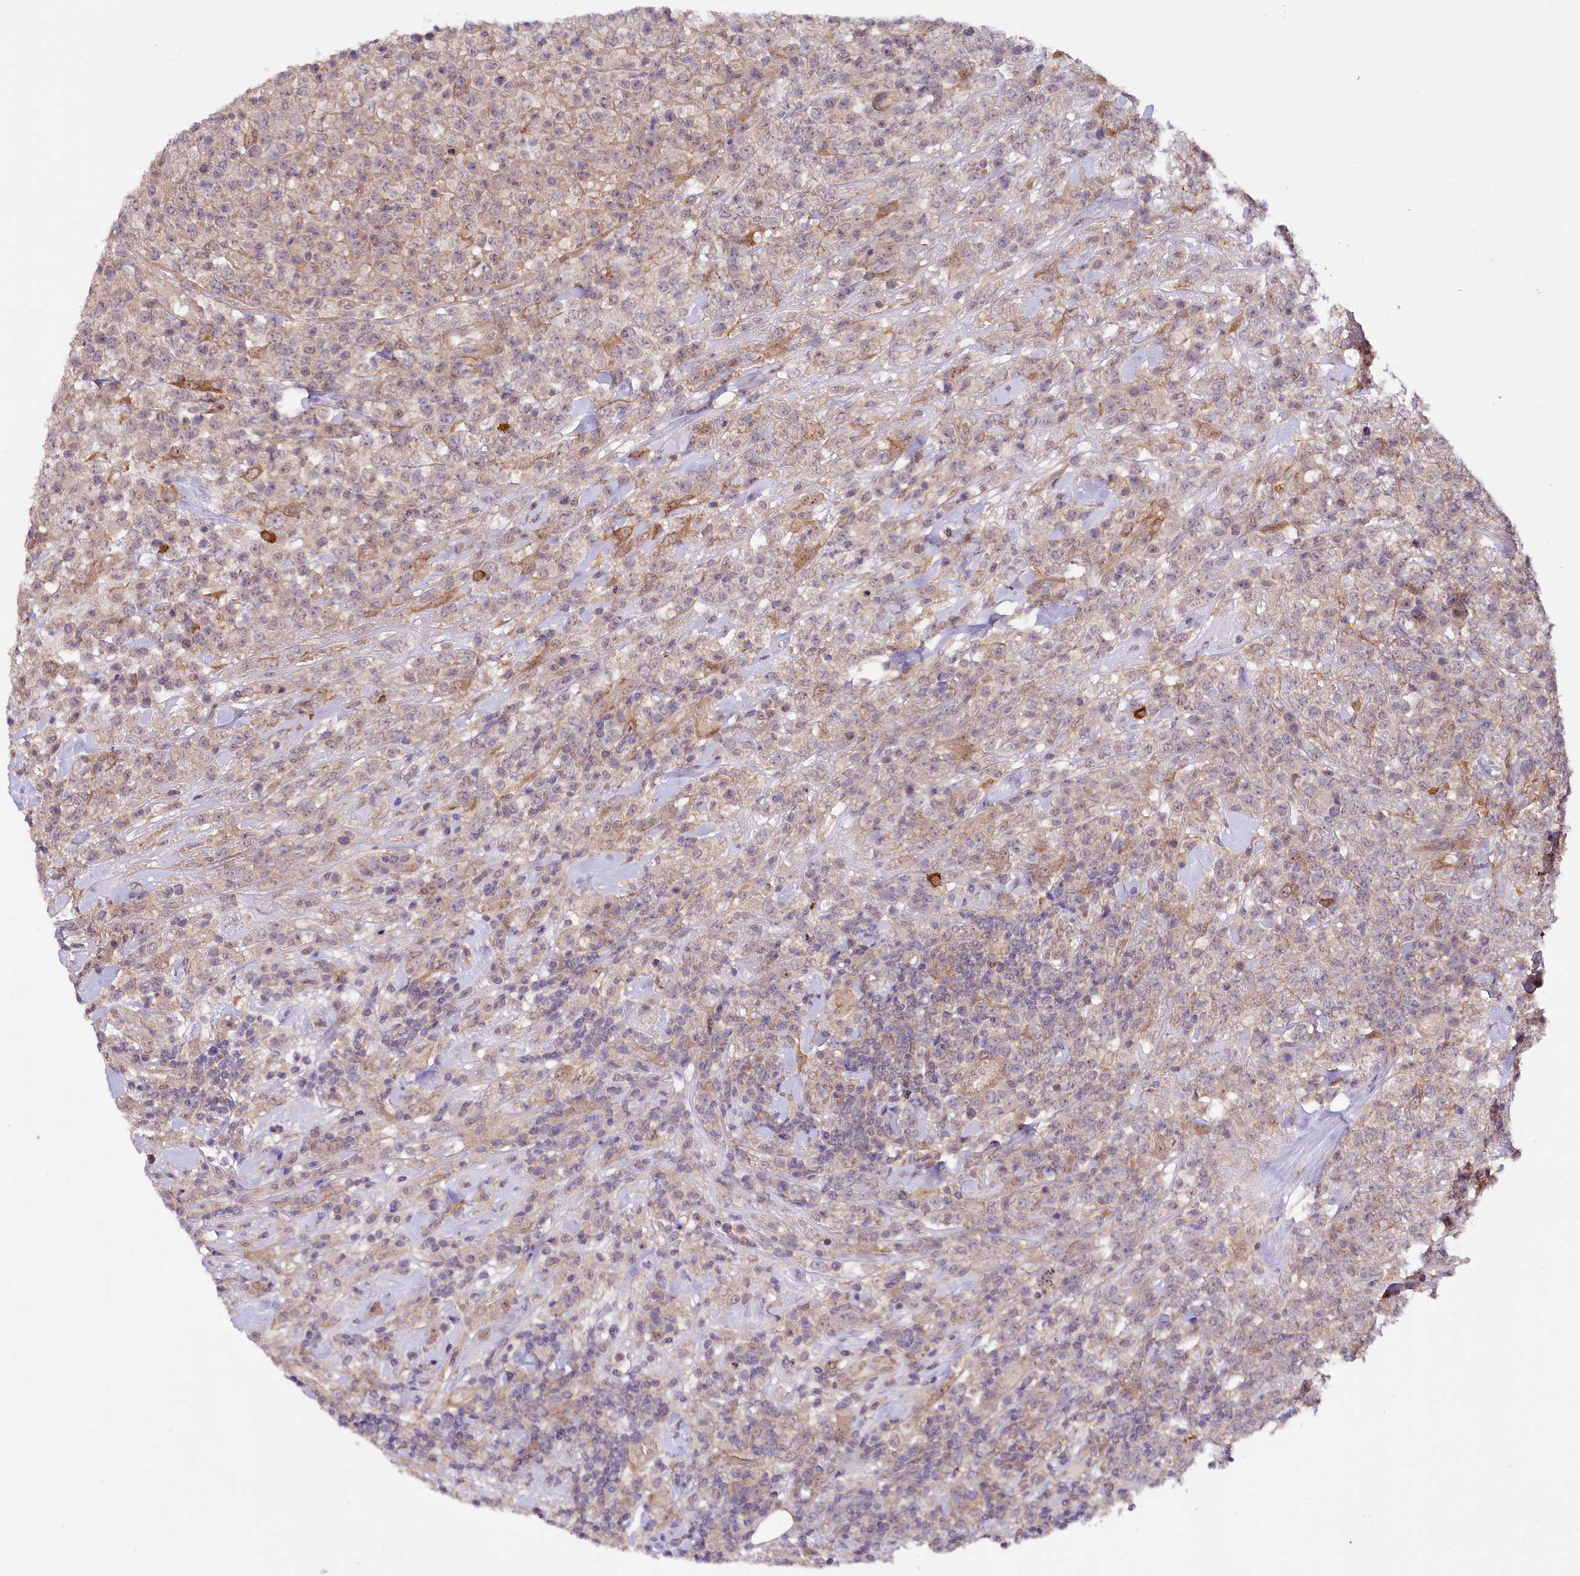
{"staining": {"intensity": "weak", "quantity": "<25%", "location": "cytoplasmic/membranous"}, "tissue": "lymphoma", "cell_type": "Tumor cells", "image_type": "cancer", "snomed": [{"axis": "morphology", "description": "Malignant lymphoma, non-Hodgkin's type, High grade"}, {"axis": "topography", "description": "Colon"}], "caption": "IHC of lymphoma exhibits no positivity in tumor cells.", "gene": "PHLDB1", "patient": {"sex": "female", "age": 53}}